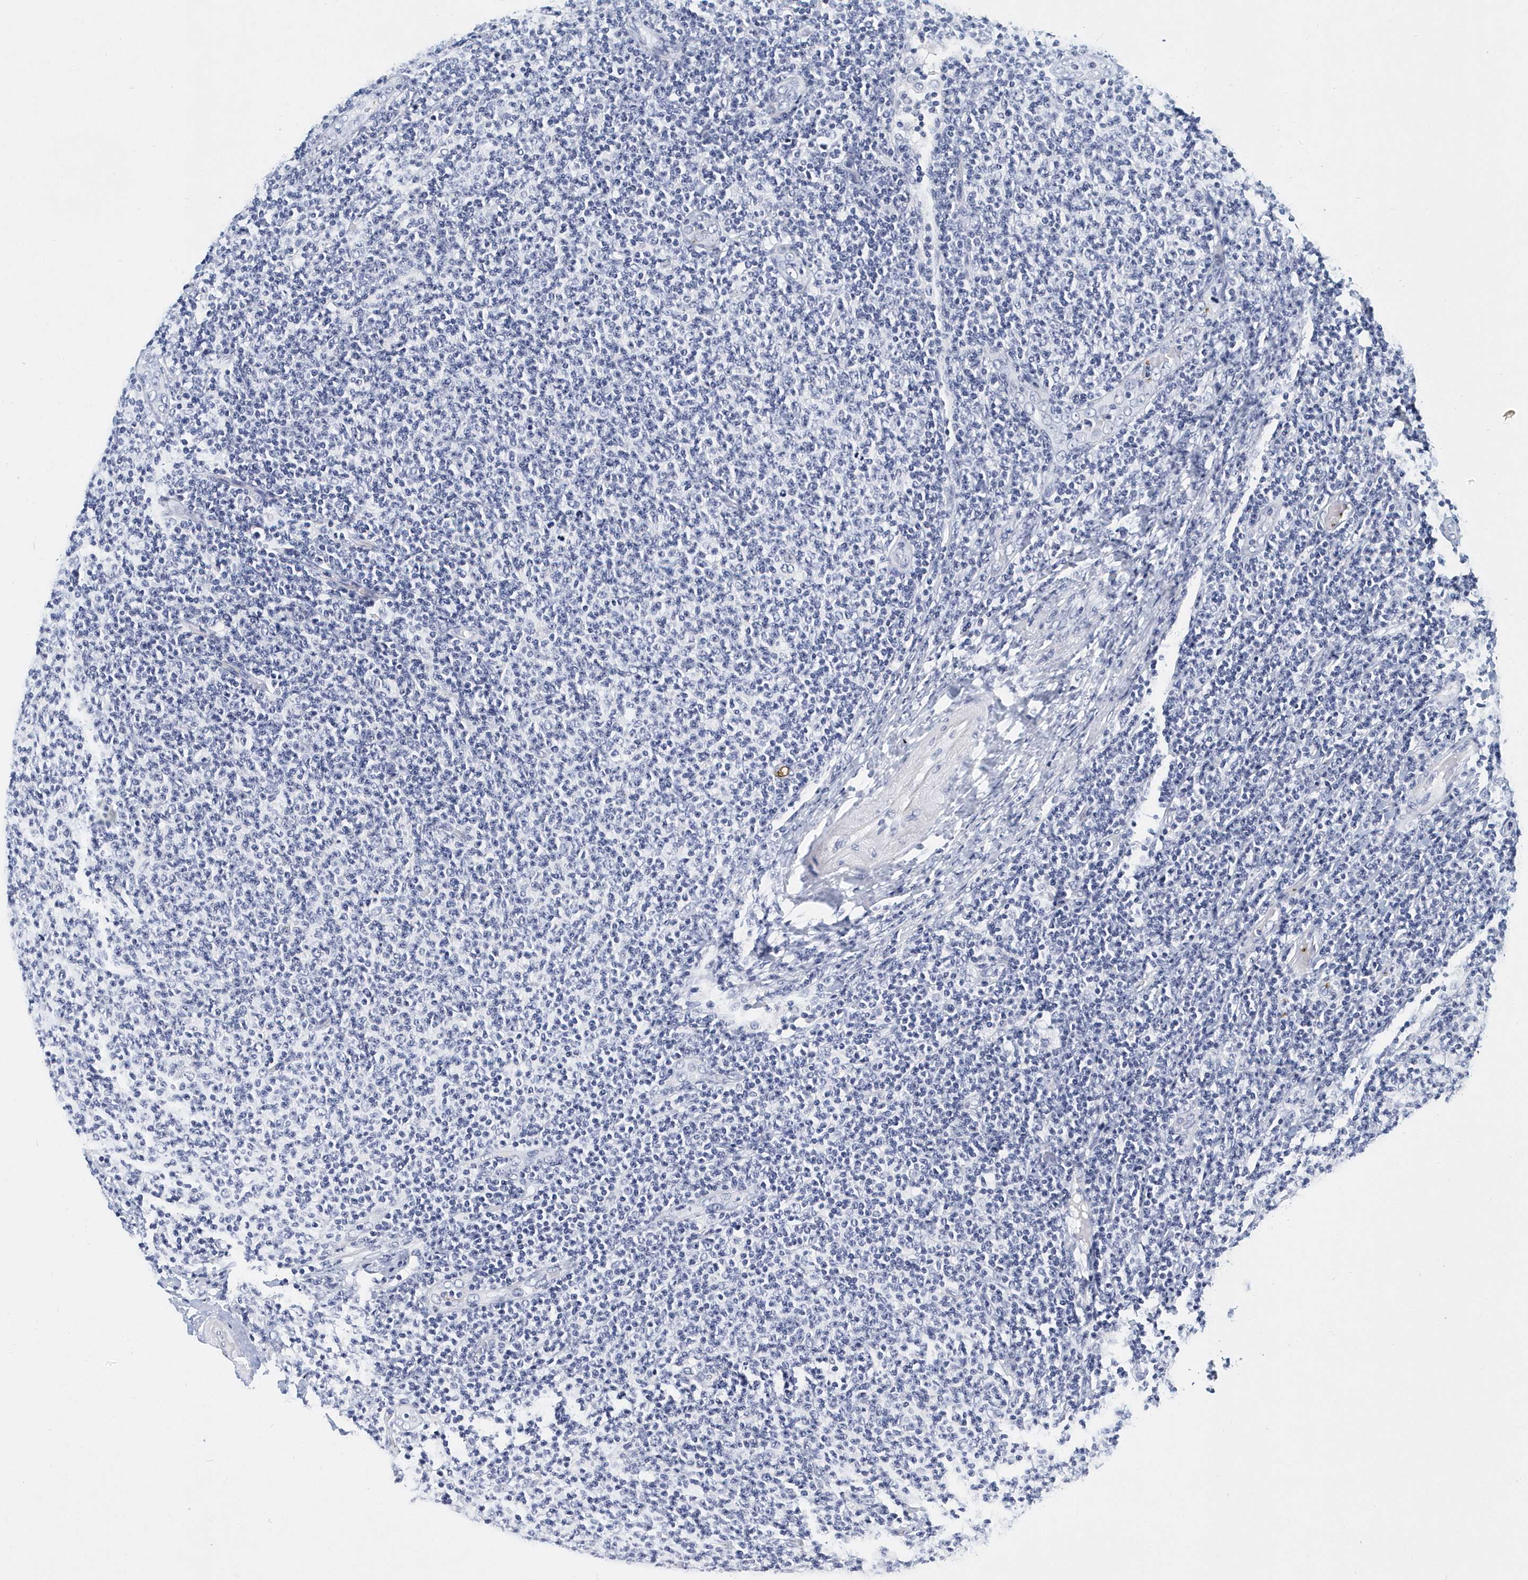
{"staining": {"intensity": "negative", "quantity": "none", "location": "none"}, "tissue": "lymphoma", "cell_type": "Tumor cells", "image_type": "cancer", "snomed": [{"axis": "morphology", "description": "Malignant lymphoma, non-Hodgkin's type, Low grade"}, {"axis": "topography", "description": "Lymph node"}], "caption": "This micrograph is of lymphoma stained with immunohistochemistry (IHC) to label a protein in brown with the nuclei are counter-stained blue. There is no positivity in tumor cells.", "gene": "ITGA2B", "patient": {"sex": "male", "age": 66}}